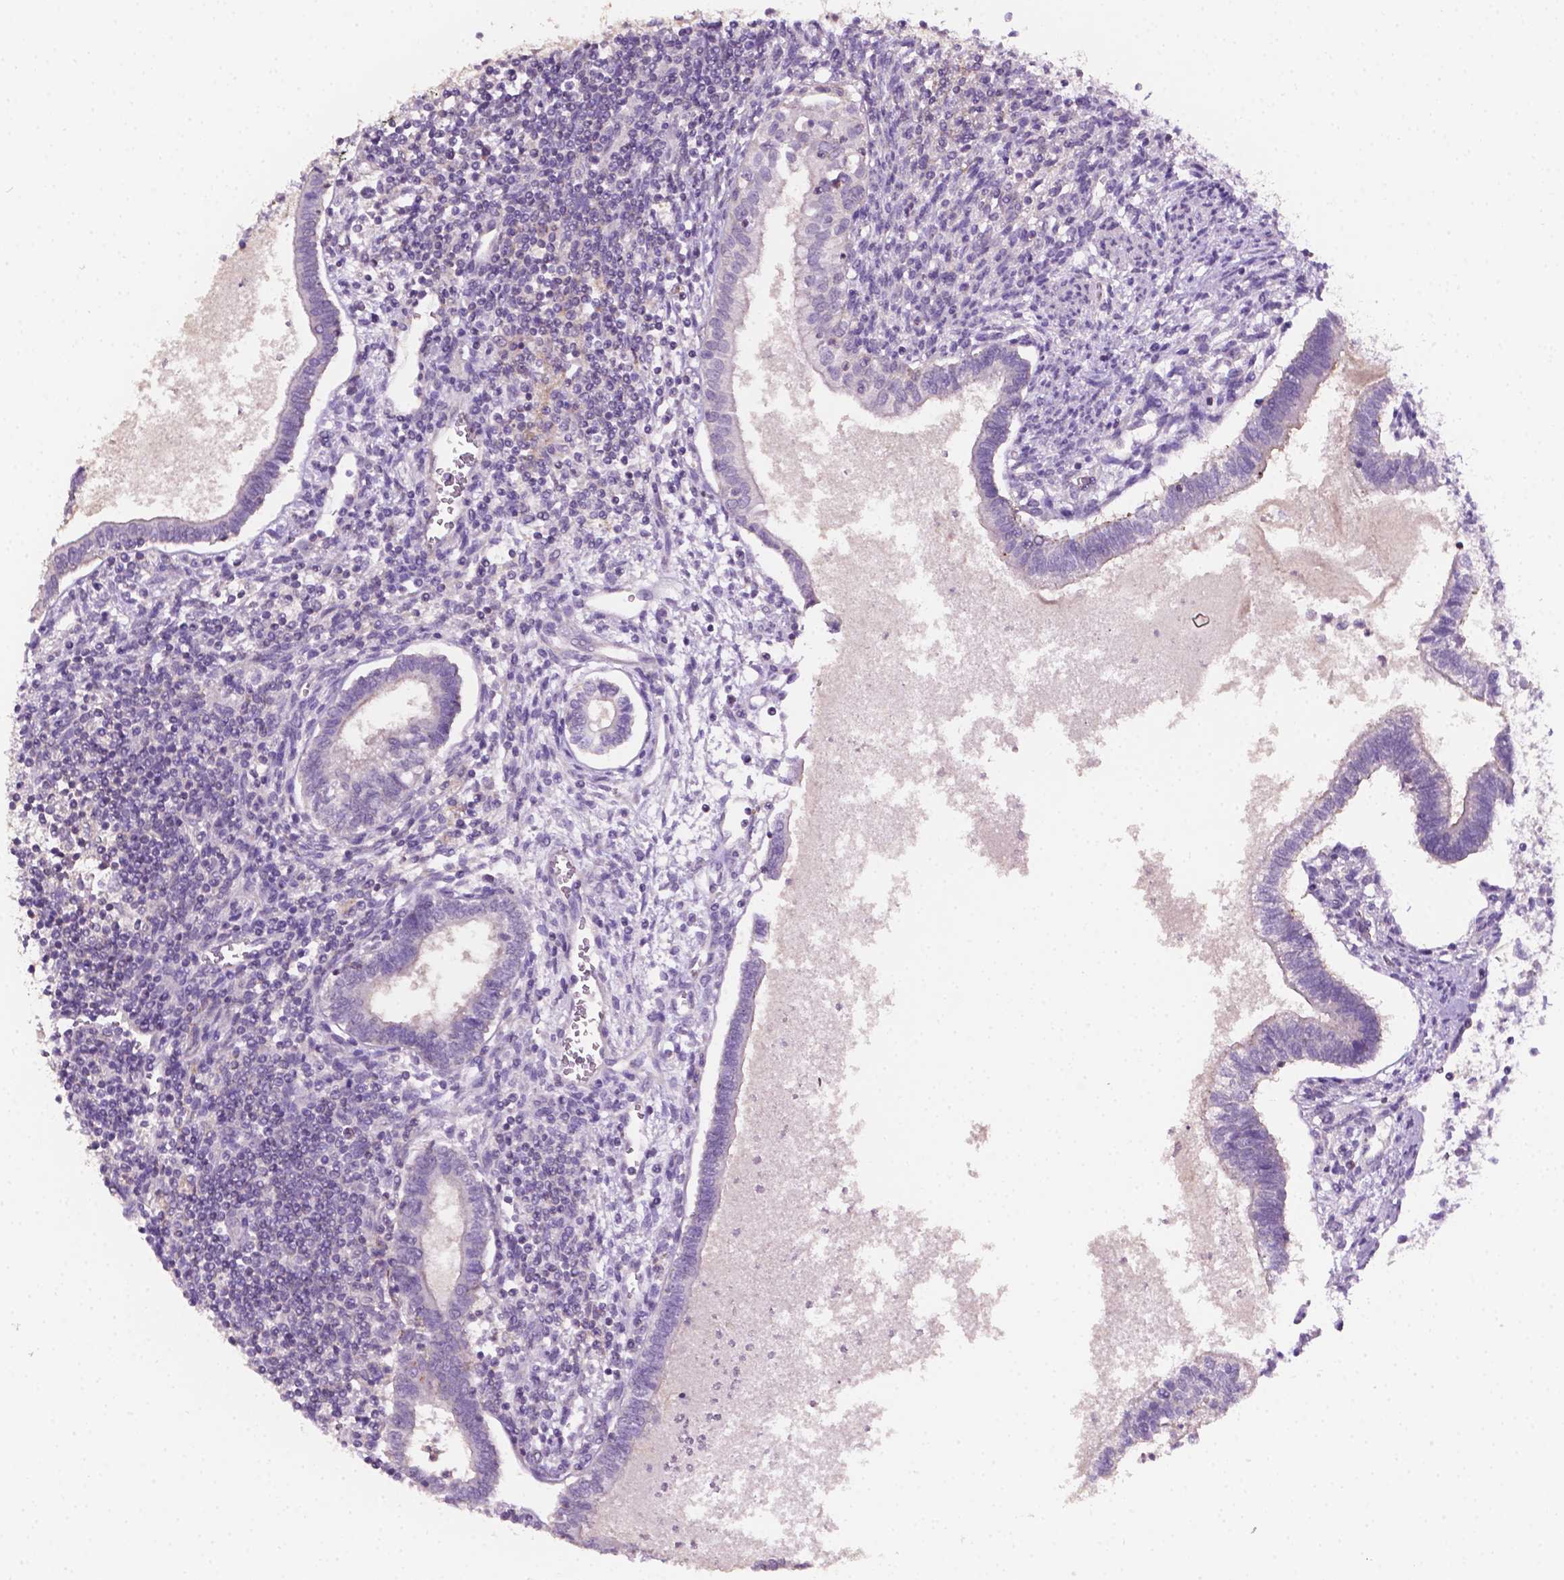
{"staining": {"intensity": "negative", "quantity": "none", "location": "none"}, "tissue": "testis cancer", "cell_type": "Tumor cells", "image_type": "cancer", "snomed": [{"axis": "morphology", "description": "Carcinoma, Embryonal, NOS"}, {"axis": "topography", "description": "Testis"}], "caption": "Tumor cells are negative for brown protein staining in testis cancer (embryonal carcinoma).", "gene": "EGFR", "patient": {"sex": "male", "age": 37}}